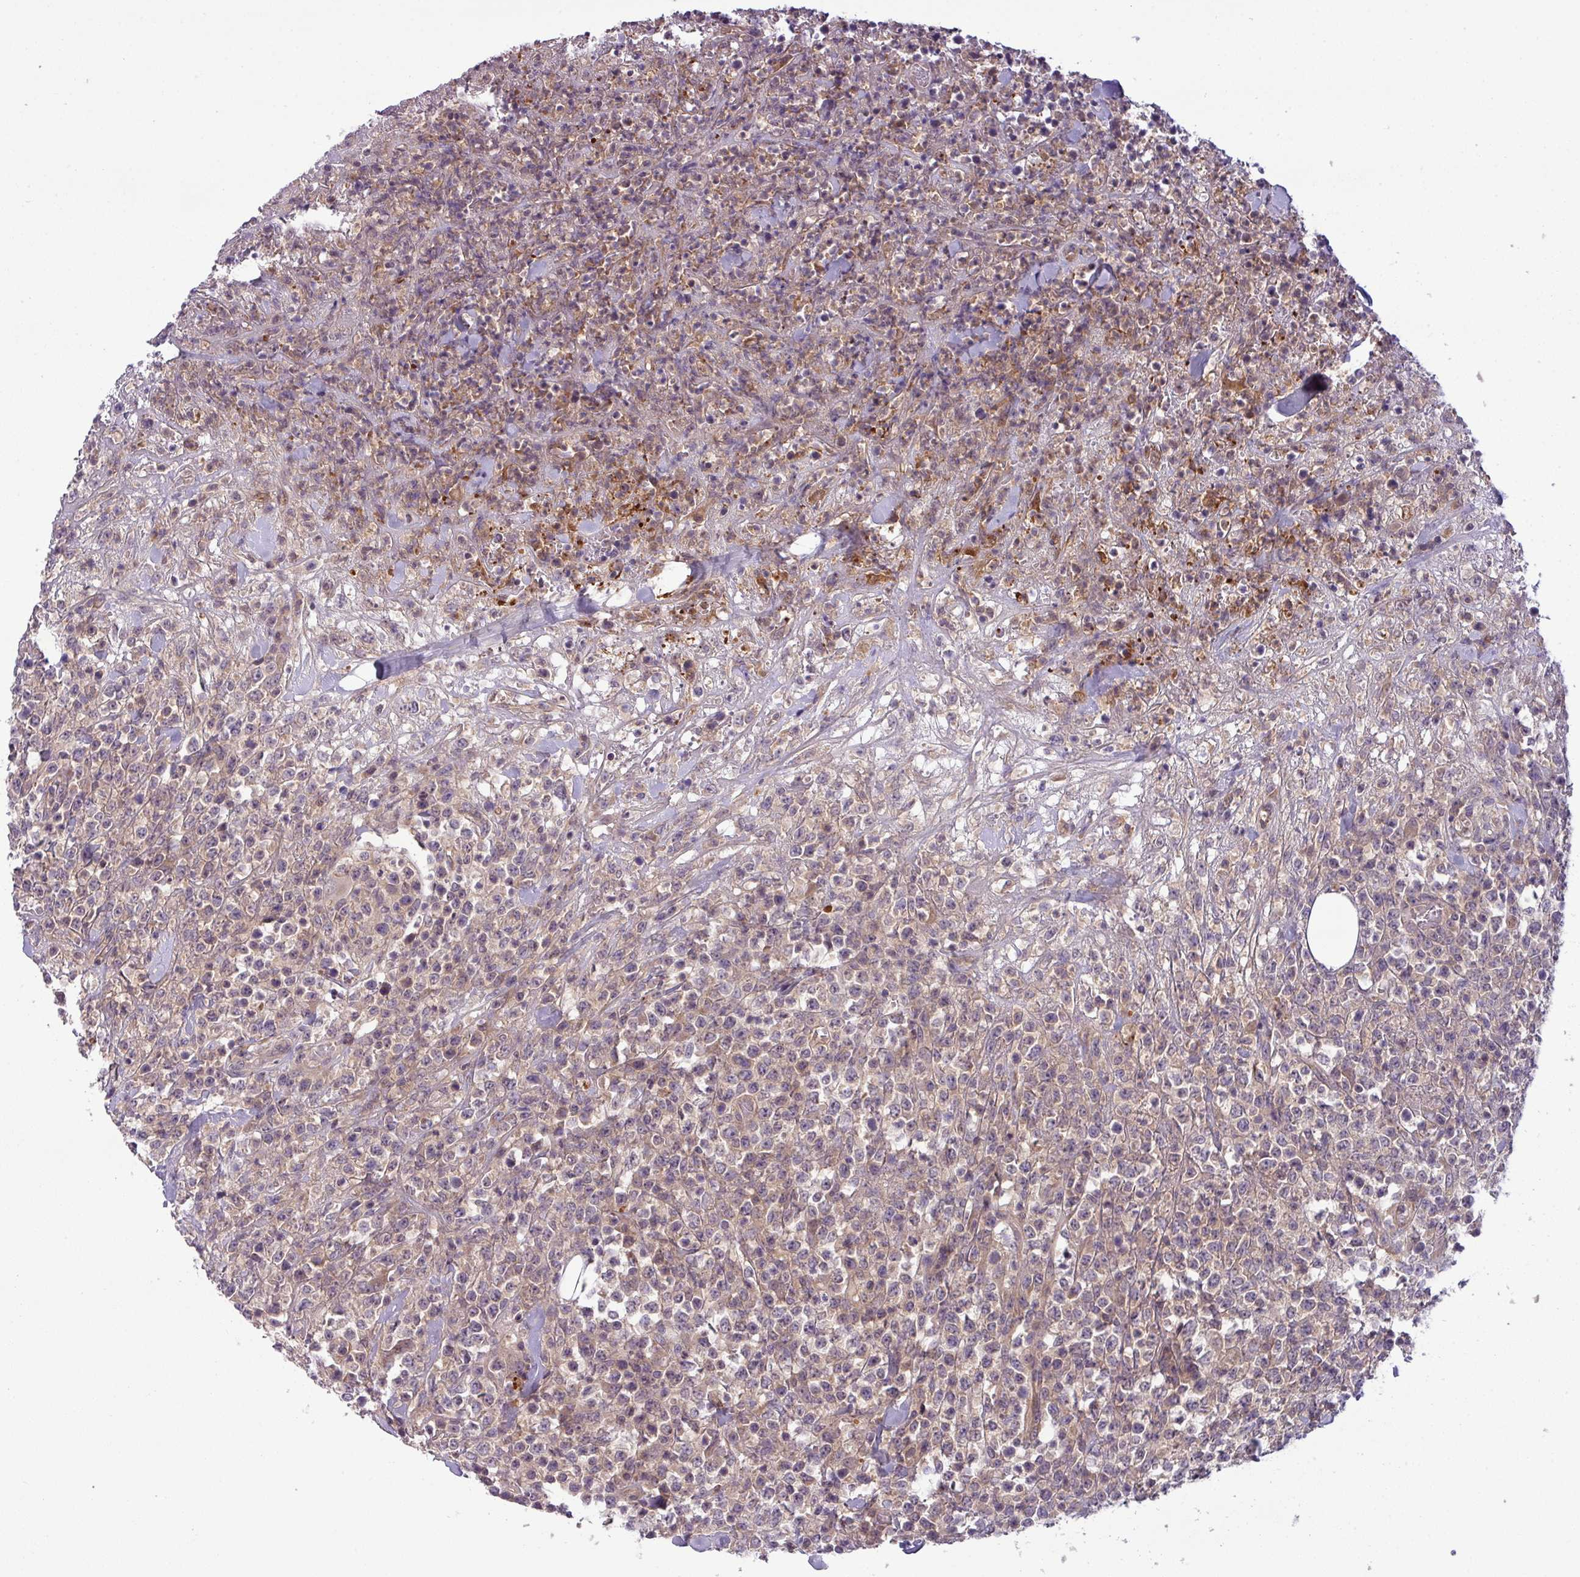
{"staining": {"intensity": "negative", "quantity": "none", "location": "none"}, "tissue": "lymphoma", "cell_type": "Tumor cells", "image_type": "cancer", "snomed": [{"axis": "morphology", "description": "Malignant lymphoma, non-Hodgkin's type, High grade"}, {"axis": "topography", "description": "Colon"}], "caption": "Immunohistochemistry image of neoplastic tissue: human high-grade malignant lymphoma, non-Hodgkin's type stained with DAB demonstrates no significant protein positivity in tumor cells.", "gene": "ZNF35", "patient": {"sex": "female", "age": 53}}